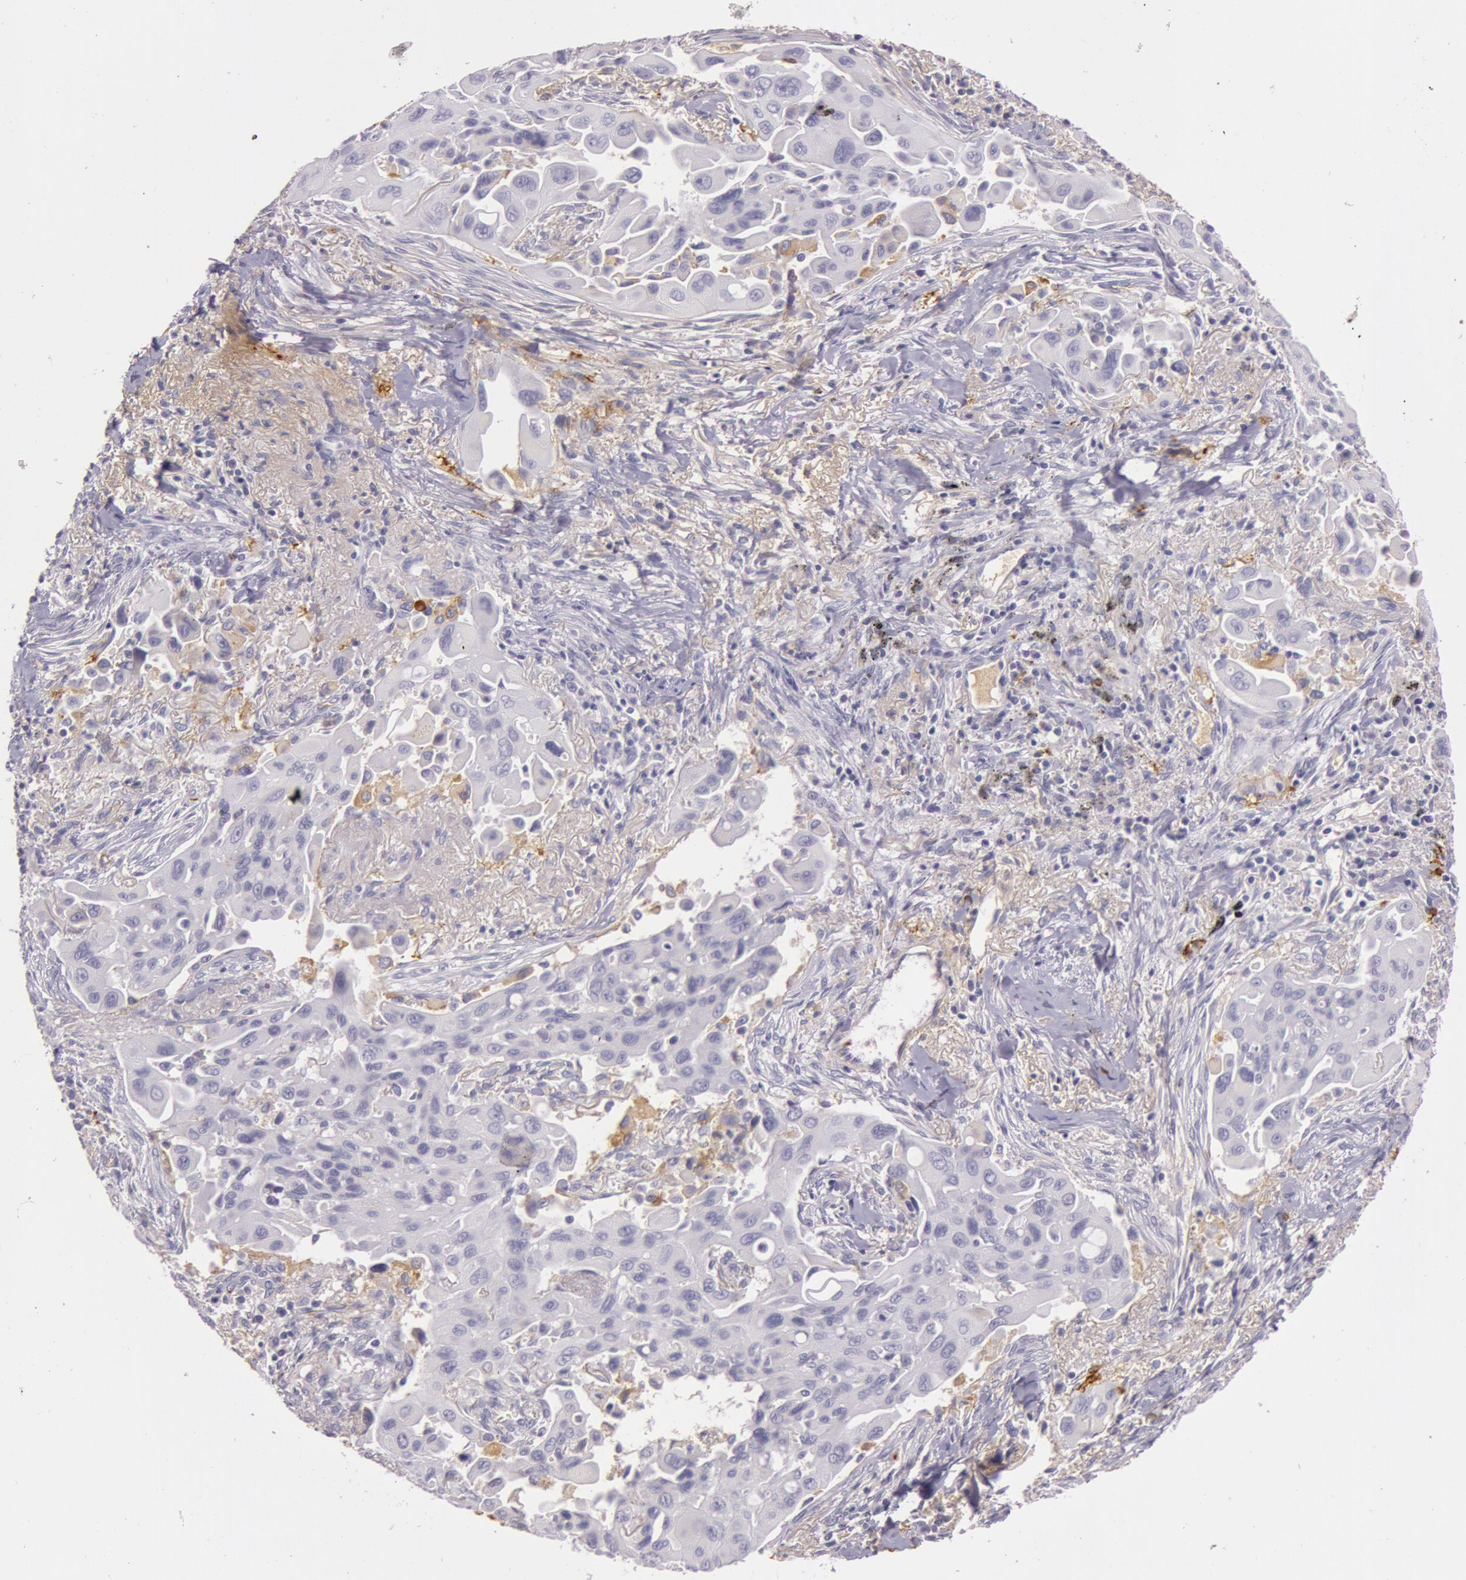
{"staining": {"intensity": "negative", "quantity": "none", "location": "none"}, "tissue": "lung cancer", "cell_type": "Tumor cells", "image_type": "cancer", "snomed": [{"axis": "morphology", "description": "Adenocarcinoma, NOS"}, {"axis": "topography", "description": "Lung"}], "caption": "Tumor cells show no significant expression in lung adenocarcinoma. The staining was performed using DAB to visualize the protein expression in brown, while the nuclei were stained in blue with hematoxylin (Magnification: 20x).", "gene": "C4BPA", "patient": {"sex": "male", "age": 68}}